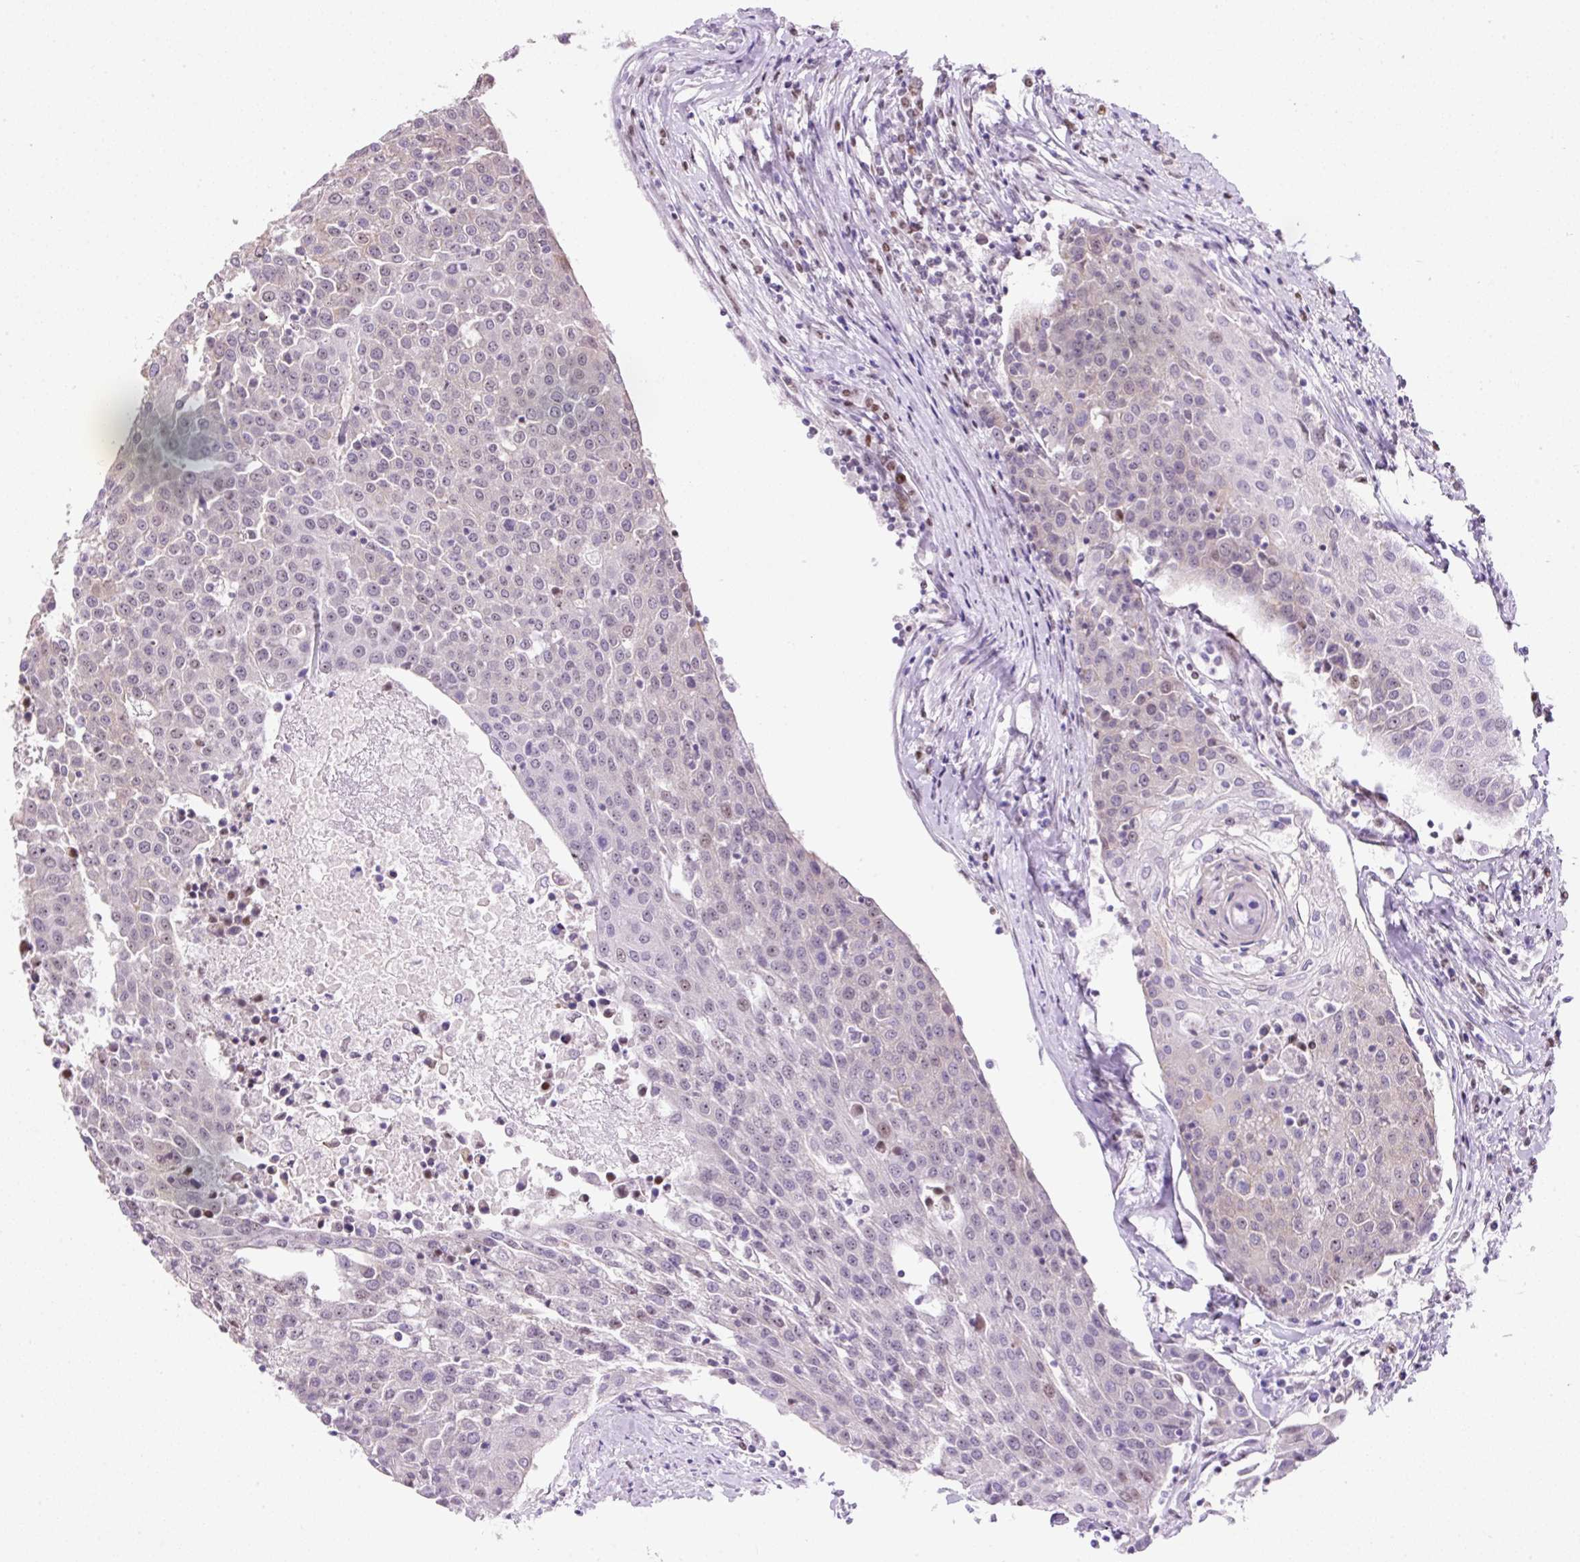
{"staining": {"intensity": "weak", "quantity": "25%-75%", "location": "nuclear"}, "tissue": "urothelial cancer", "cell_type": "Tumor cells", "image_type": "cancer", "snomed": [{"axis": "morphology", "description": "Urothelial carcinoma, High grade"}, {"axis": "topography", "description": "Urinary bladder"}], "caption": "Urothelial carcinoma (high-grade) was stained to show a protein in brown. There is low levels of weak nuclear expression in approximately 25%-75% of tumor cells.", "gene": "TAF1A", "patient": {"sex": "female", "age": 85}}